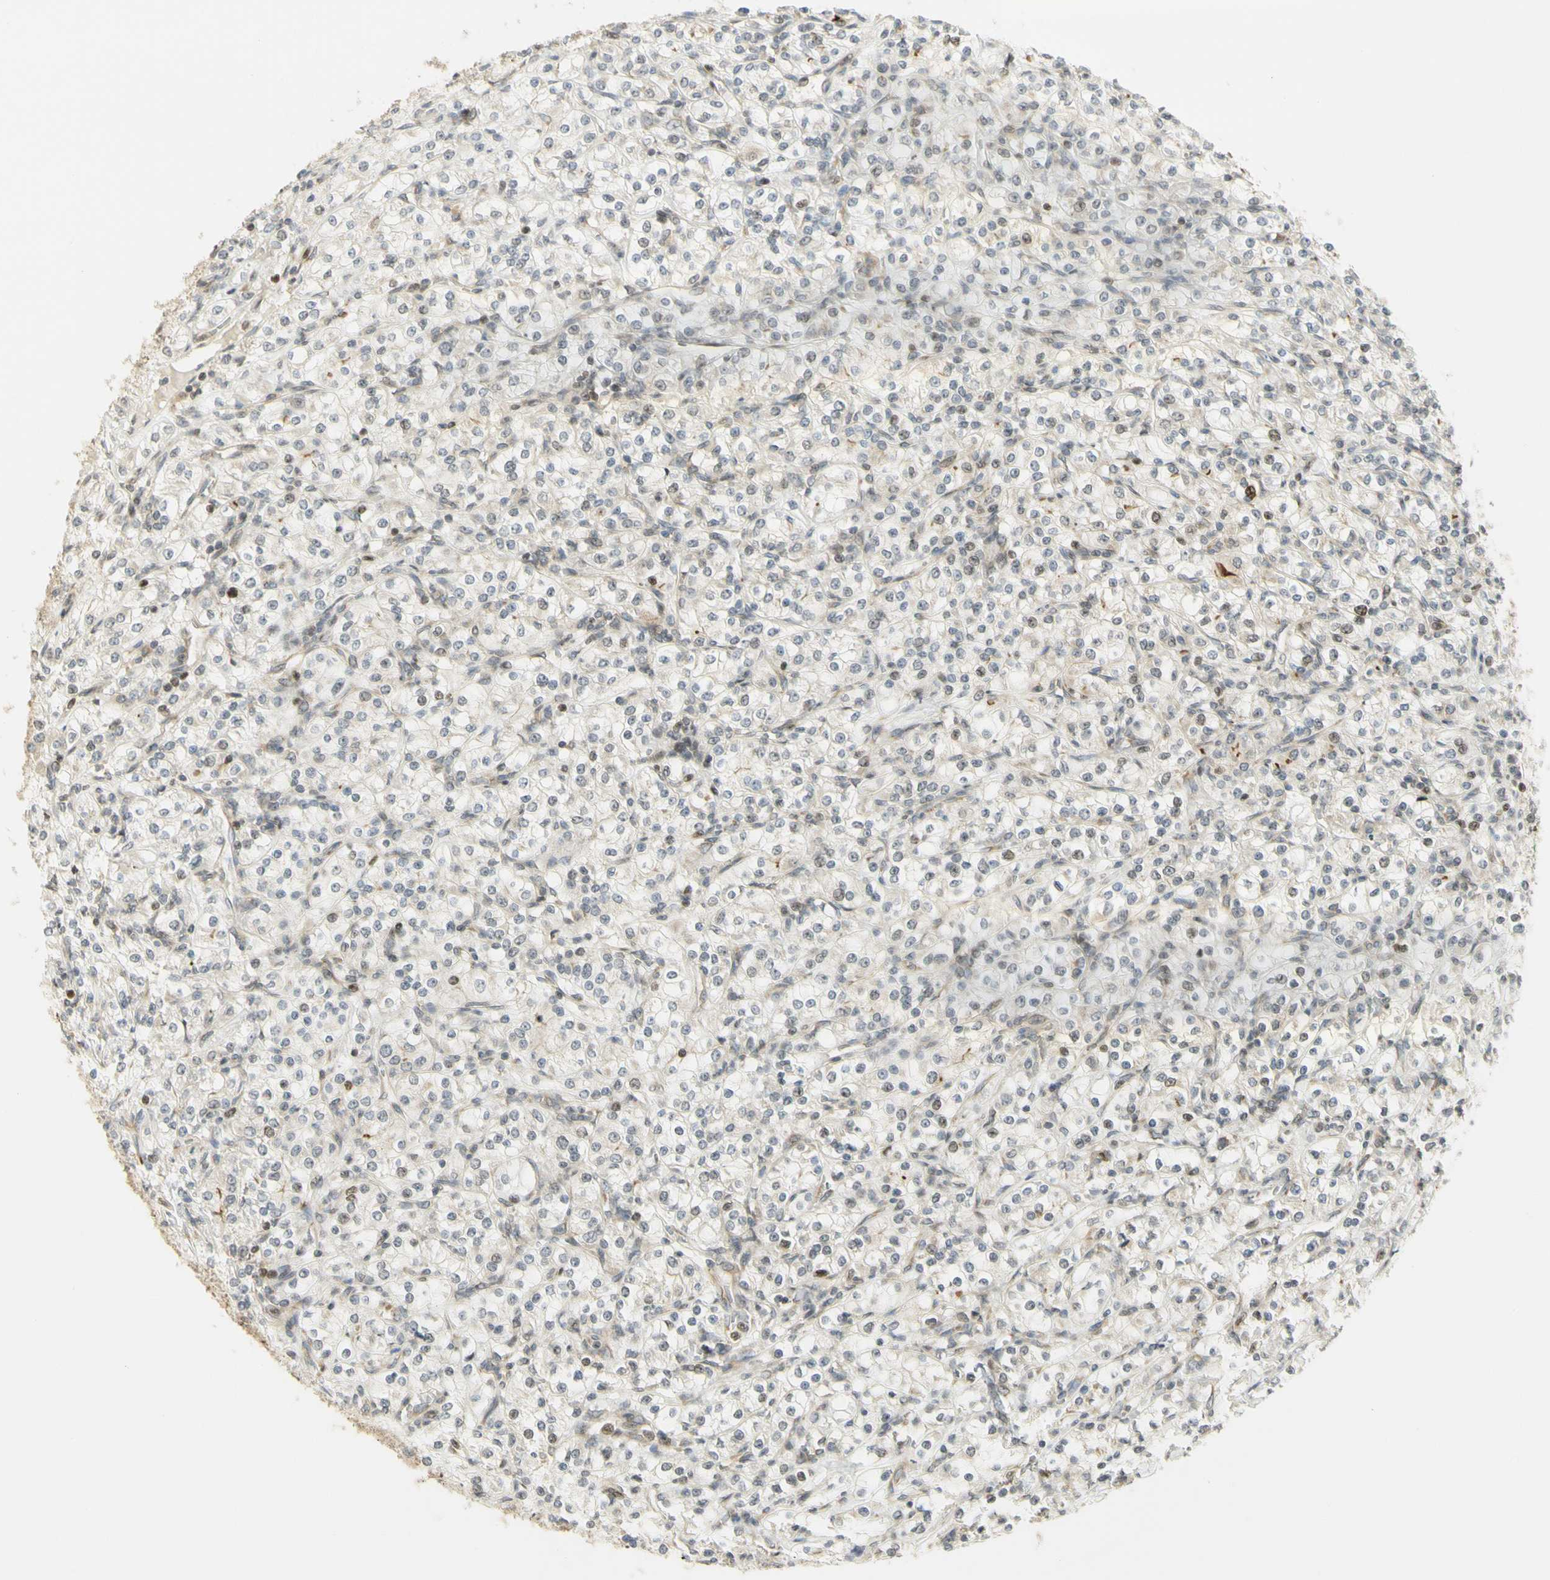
{"staining": {"intensity": "moderate", "quantity": "<25%", "location": "nuclear"}, "tissue": "renal cancer", "cell_type": "Tumor cells", "image_type": "cancer", "snomed": [{"axis": "morphology", "description": "Adenocarcinoma, NOS"}, {"axis": "topography", "description": "Kidney"}], "caption": "Protein expression analysis of renal cancer (adenocarcinoma) shows moderate nuclear positivity in about <25% of tumor cells.", "gene": "KIF11", "patient": {"sex": "male", "age": 77}}